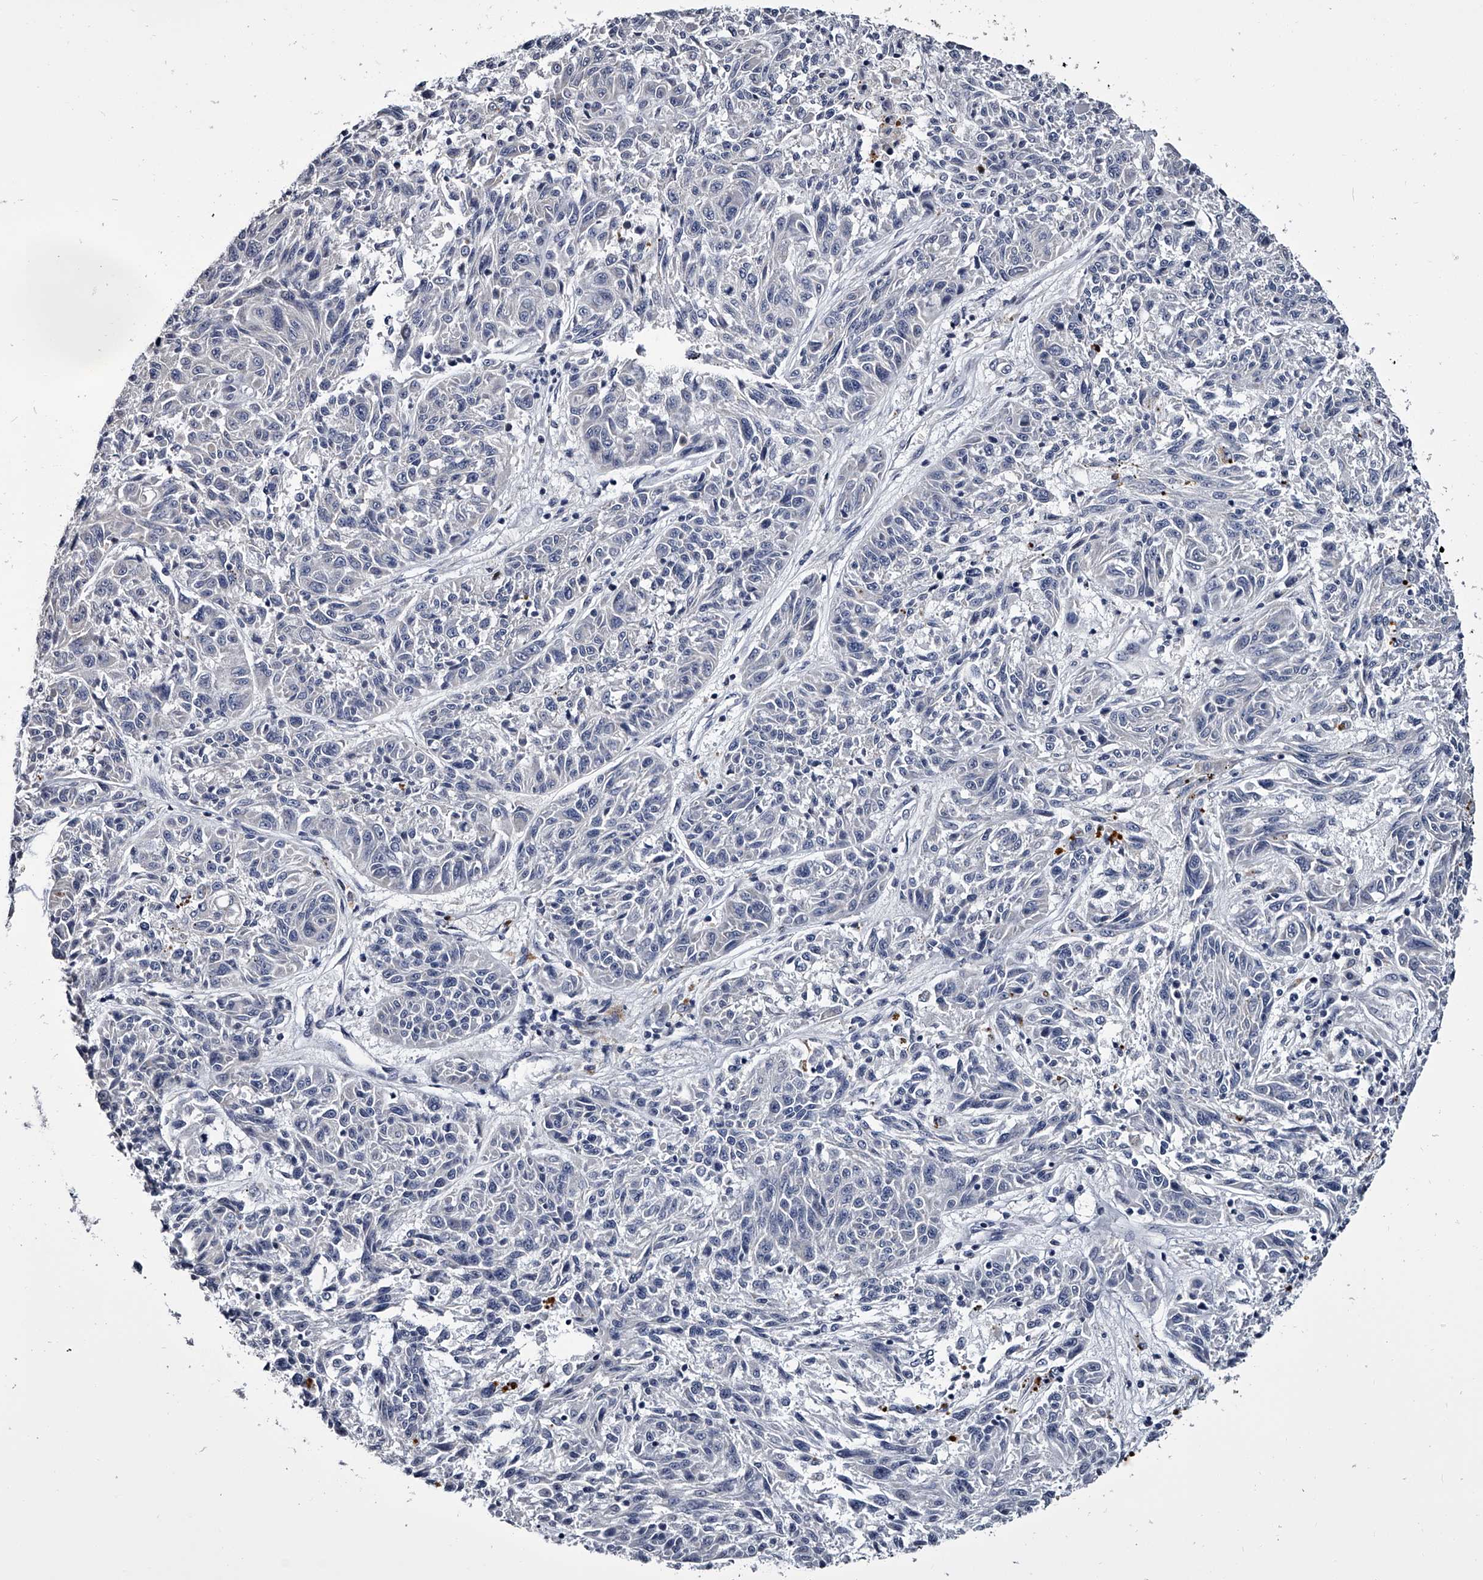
{"staining": {"intensity": "negative", "quantity": "none", "location": "none"}, "tissue": "melanoma", "cell_type": "Tumor cells", "image_type": "cancer", "snomed": [{"axis": "morphology", "description": "Malignant melanoma, NOS"}, {"axis": "topography", "description": "Skin"}], "caption": "This is an IHC micrograph of melanoma. There is no staining in tumor cells.", "gene": "GAPVD1", "patient": {"sex": "male", "age": 53}}